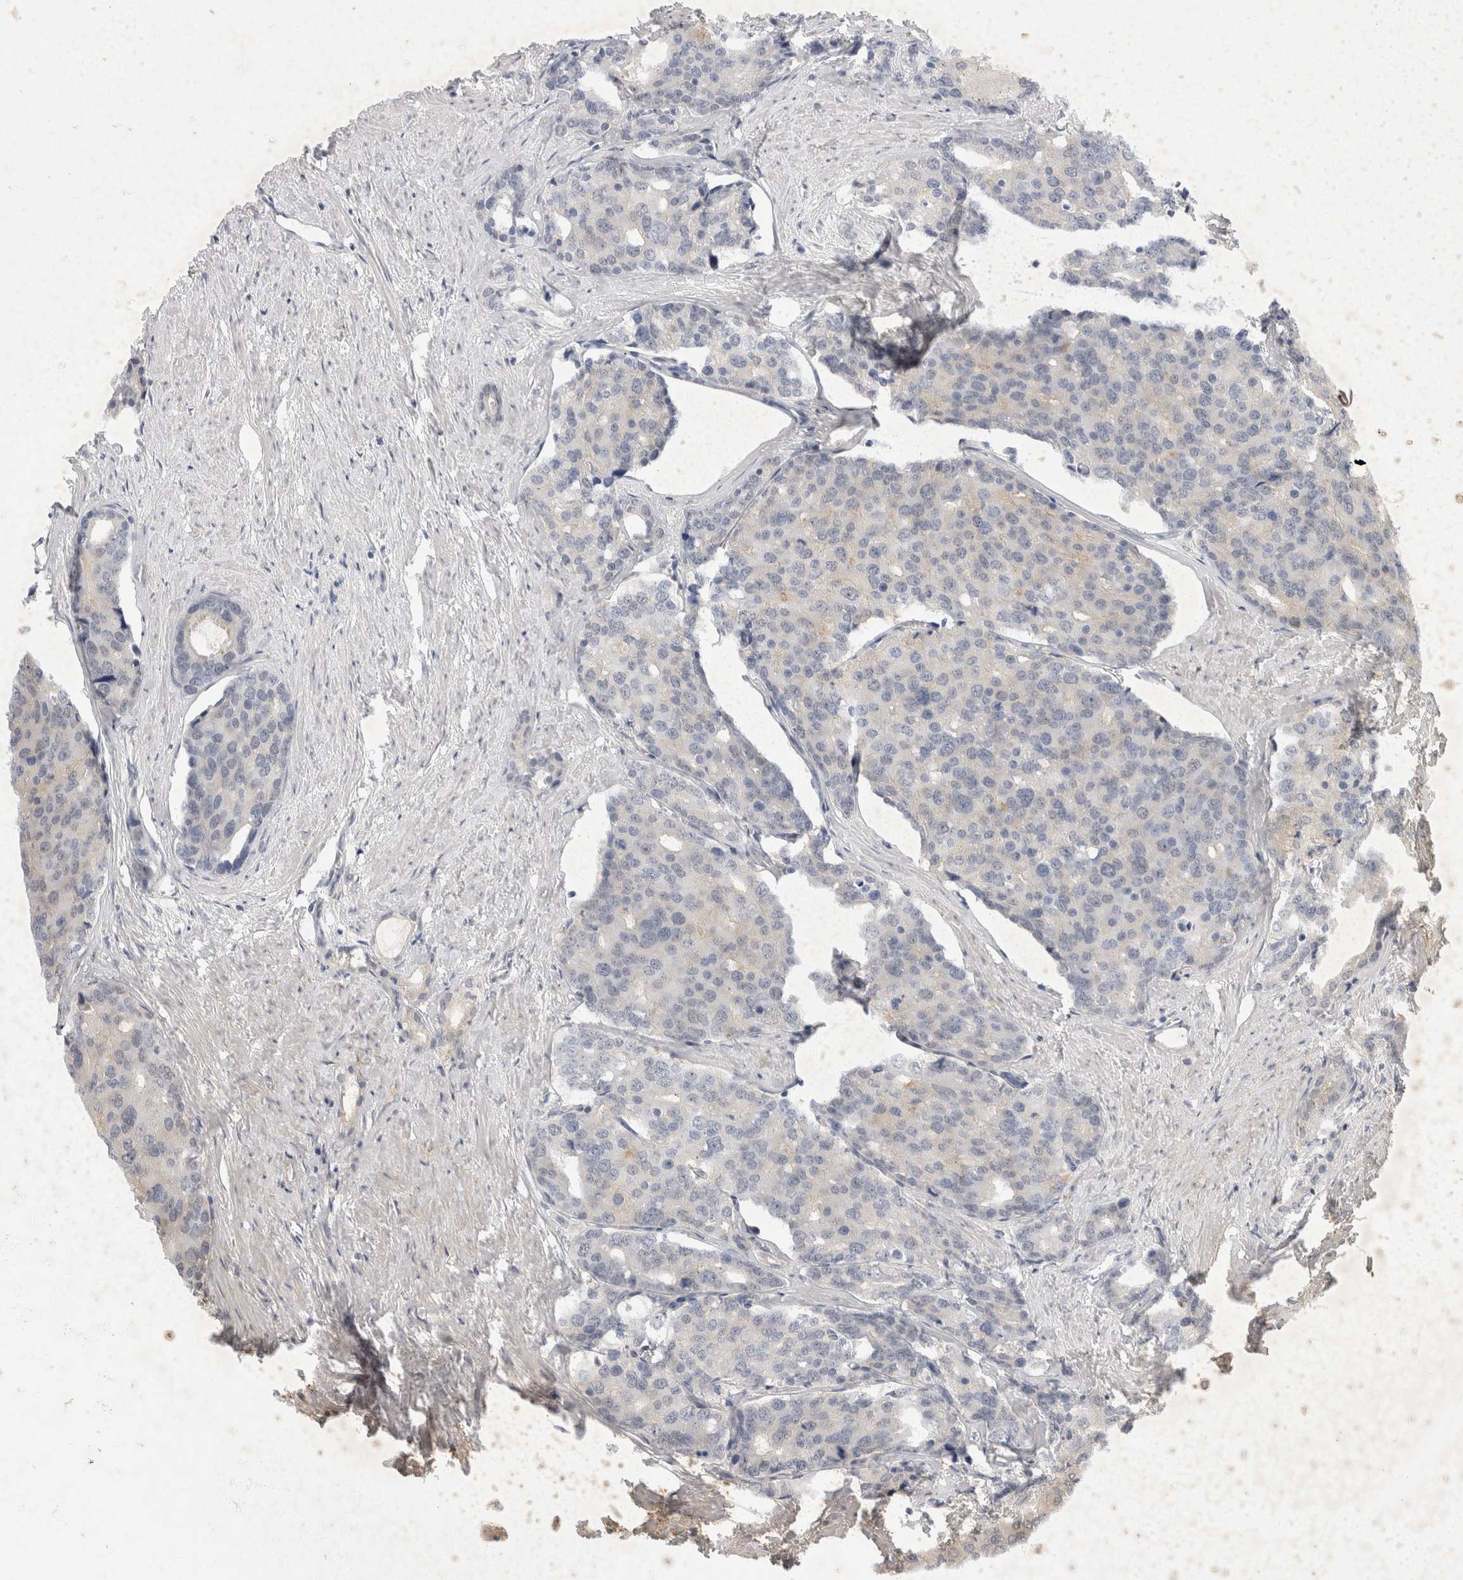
{"staining": {"intensity": "negative", "quantity": "none", "location": "none"}, "tissue": "prostate cancer", "cell_type": "Tumor cells", "image_type": "cancer", "snomed": [{"axis": "morphology", "description": "Adenocarcinoma, High grade"}, {"axis": "topography", "description": "Prostate"}], "caption": "Prostate cancer was stained to show a protein in brown. There is no significant staining in tumor cells.", "gene": "TOM1L2", "patient": {"sex": "male", "age": 50}}